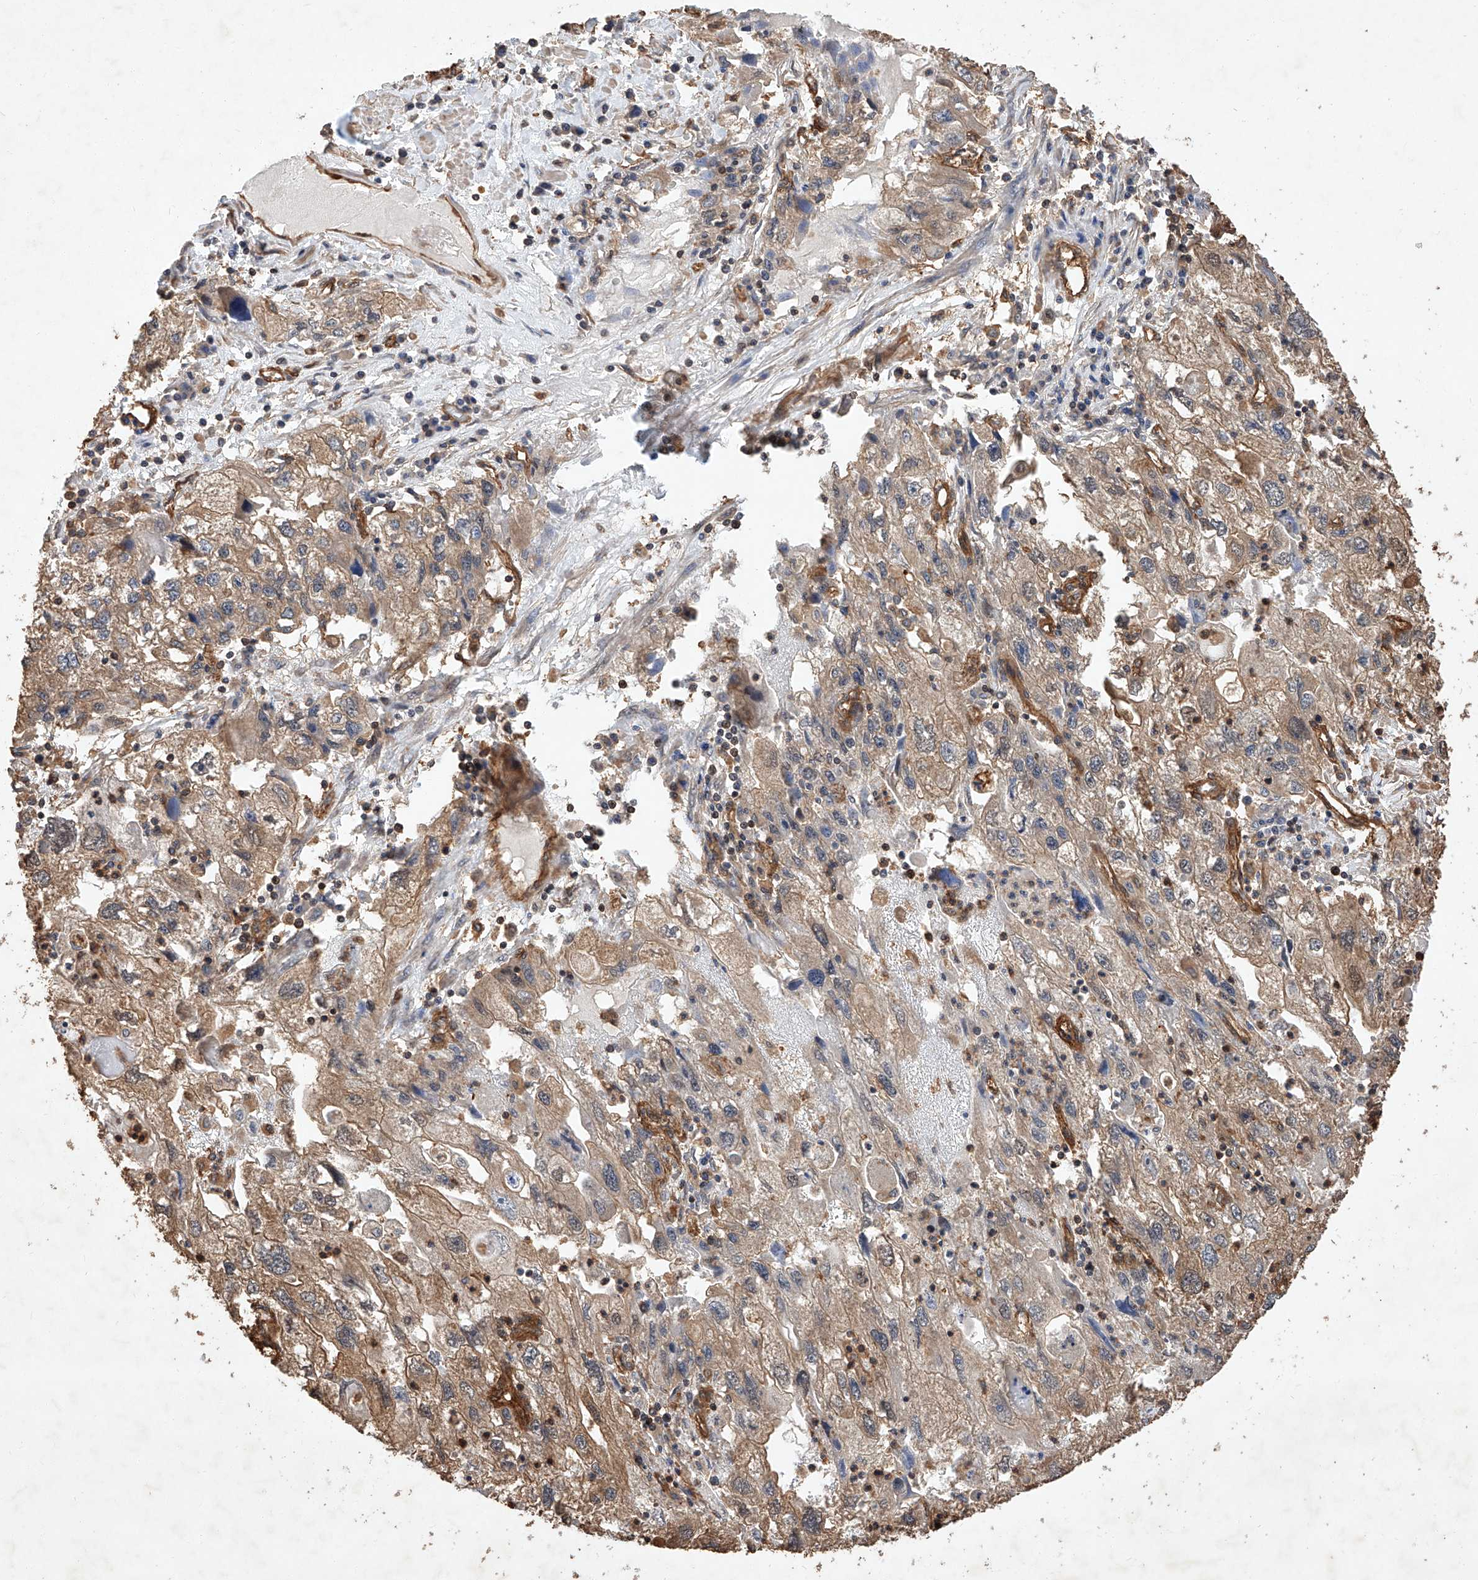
{"staining": {"intensity": "moderate", "quantity": "25%-75%", "location": "cytoplasmic/membranous"}, "tissue": "endometrial cancer", "cell_type": "Tumor cells", "image_type": "cancer", "snomed": [{"axis": "morphology", "description": "Adenocarcinoma, NOS"}, {"axis": "topography", "description": "Endometrium"}], "caption": "Immunohistochemical staining of human endometrial adenocarcinoma exhibits moderate cytoplasmic/membranous protein staining in about 25%-75% of tumor cells.", "gene": "GHDC", "patient": {"sex": "female", "age": 49}}